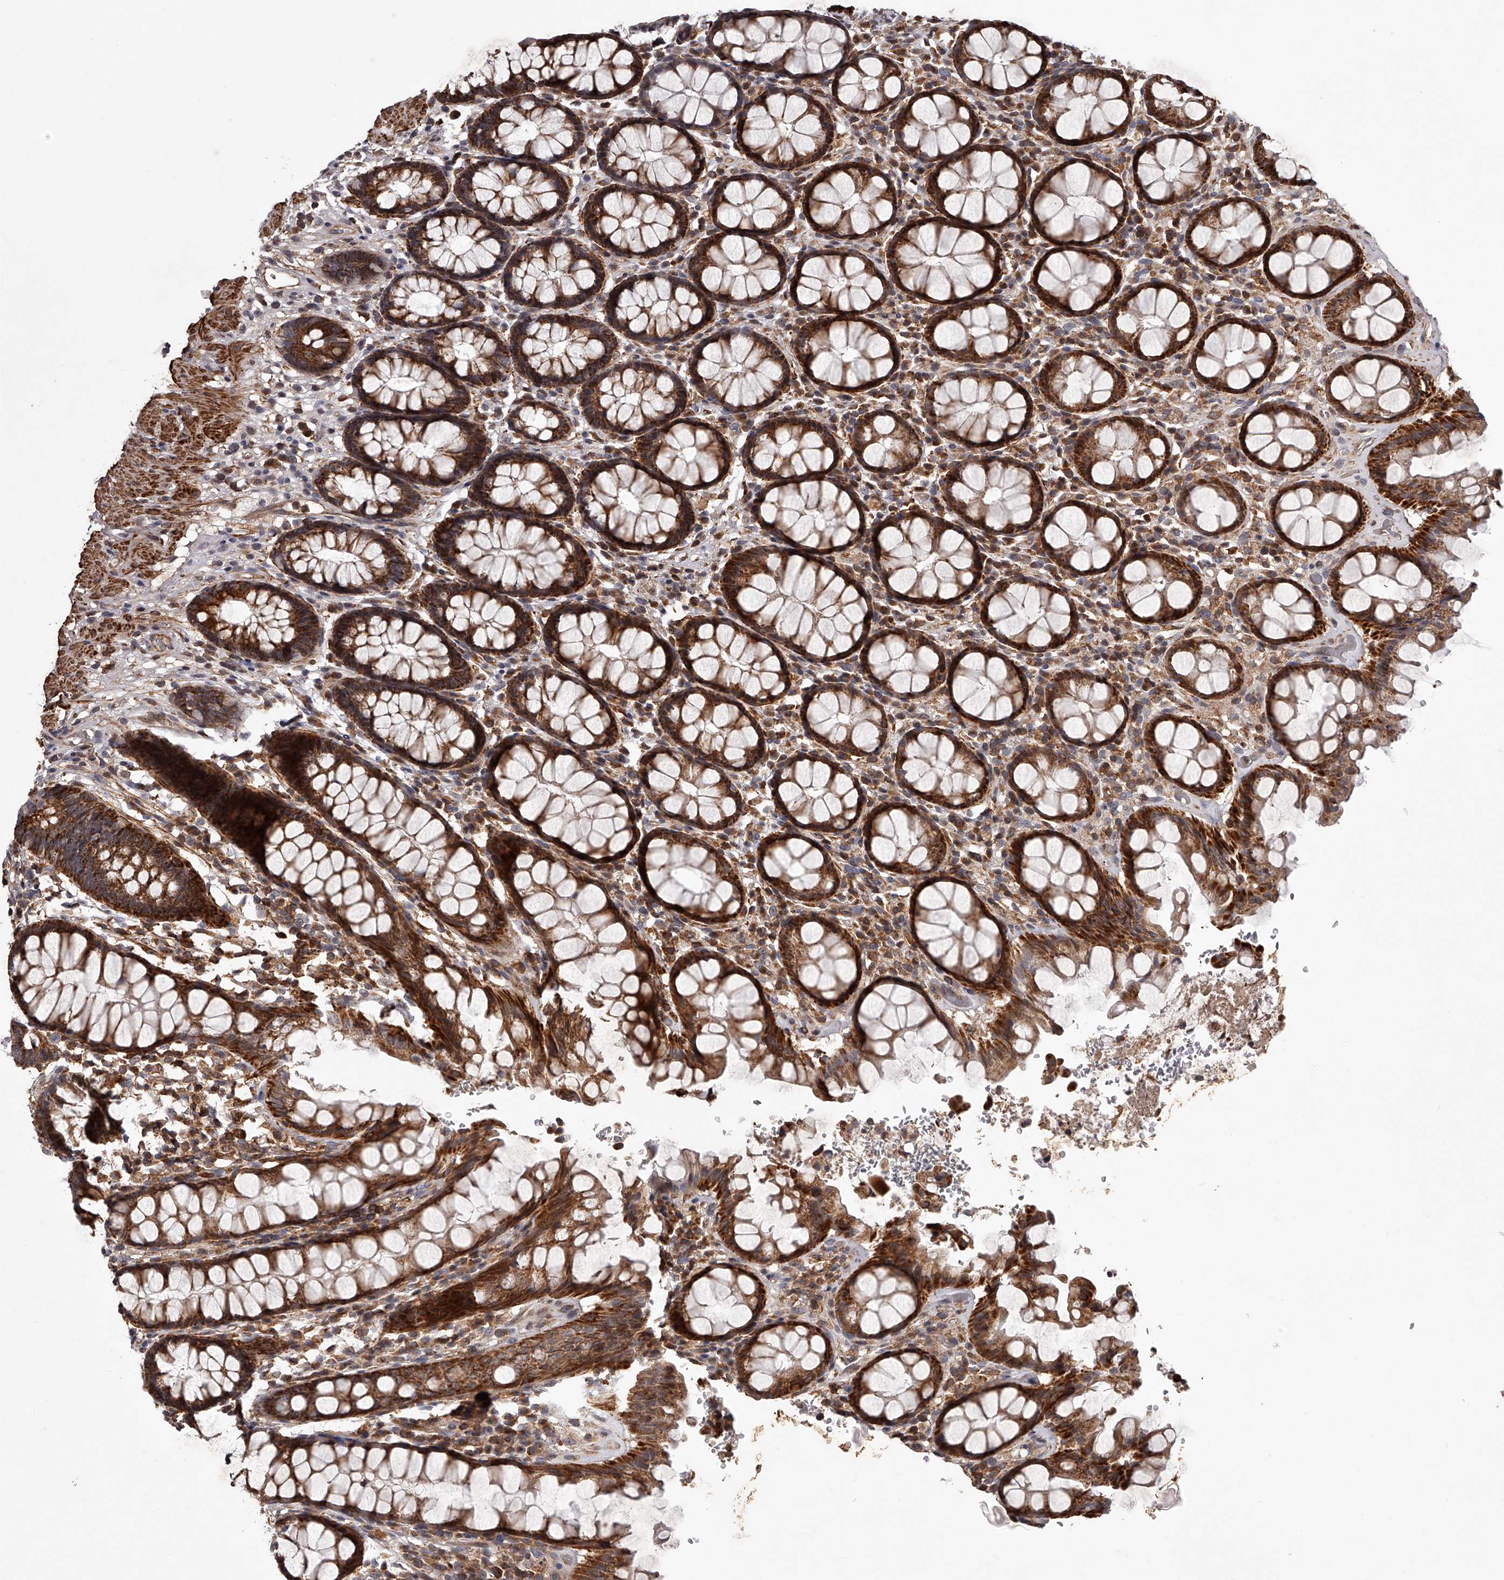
{"staining": {"intensity": "strong", "quantity": ">75%", "location": "cytoplasmic/membranous"}, "tissue": "rectum", "cell_type": "Glandular cells", "image_type": "normal", "snomed": [{"axis": "morphology", "description": "Normal tissue, NOS"}, {"axis": "topography", "description": "Rectum"}], "caption": "Rectum stained for a protein (brown) displays strong cytoplasmic/membranous positive positivity in about >75% of glandular cells.", "gene": "RRP36", "patient": {"sex": "male", "age": 64}}